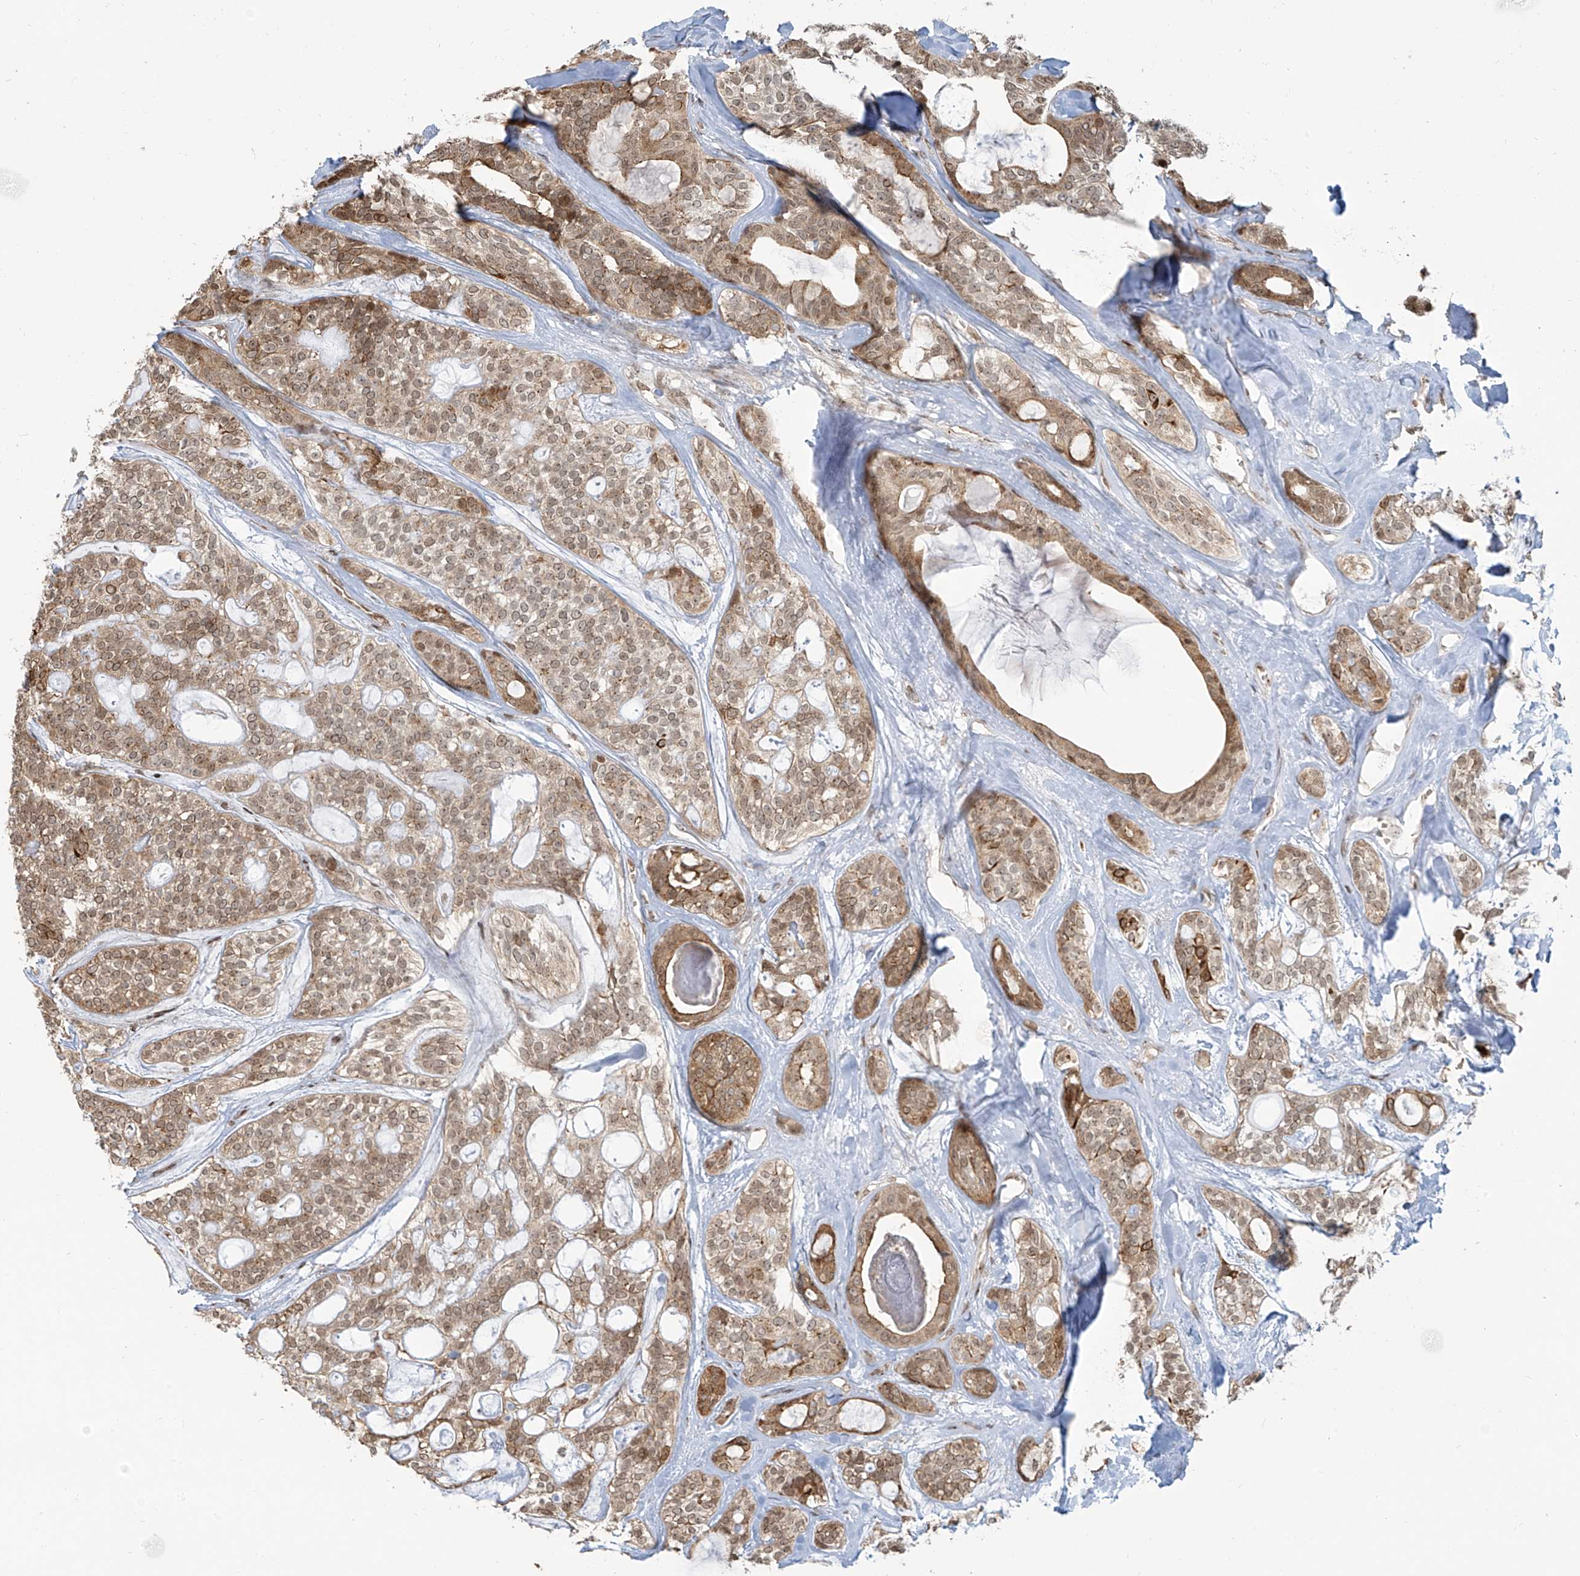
{"staining": {"intensity": "moderate", "quantity": ">75%", "location": "cytoplasmic/membranous,nuclear"}, "tissue": "head and neck cancer", "cell_type": "Tumor cells", "image_type": "cancer", "snomed": [{"axis": "morphology", "description": "Adenocarcinoma, NOS"}, {"axis": "topography", "description": "Head-Neck"}], "caption": "IHC staining of head and neck cancer, which shows medium levels of moderate cytoplasmic/membranous and nuclear expression in about >75% of tumor cells indicating moderate cytoplasmic/membranous and nuclear protein positivity. The staining was performed using DAB (brown) for protein detection and nuclei were counterstained in hematoxylin (blue).", "gene": "VMP1", "patient": {"sex": "male", "age": 66}}